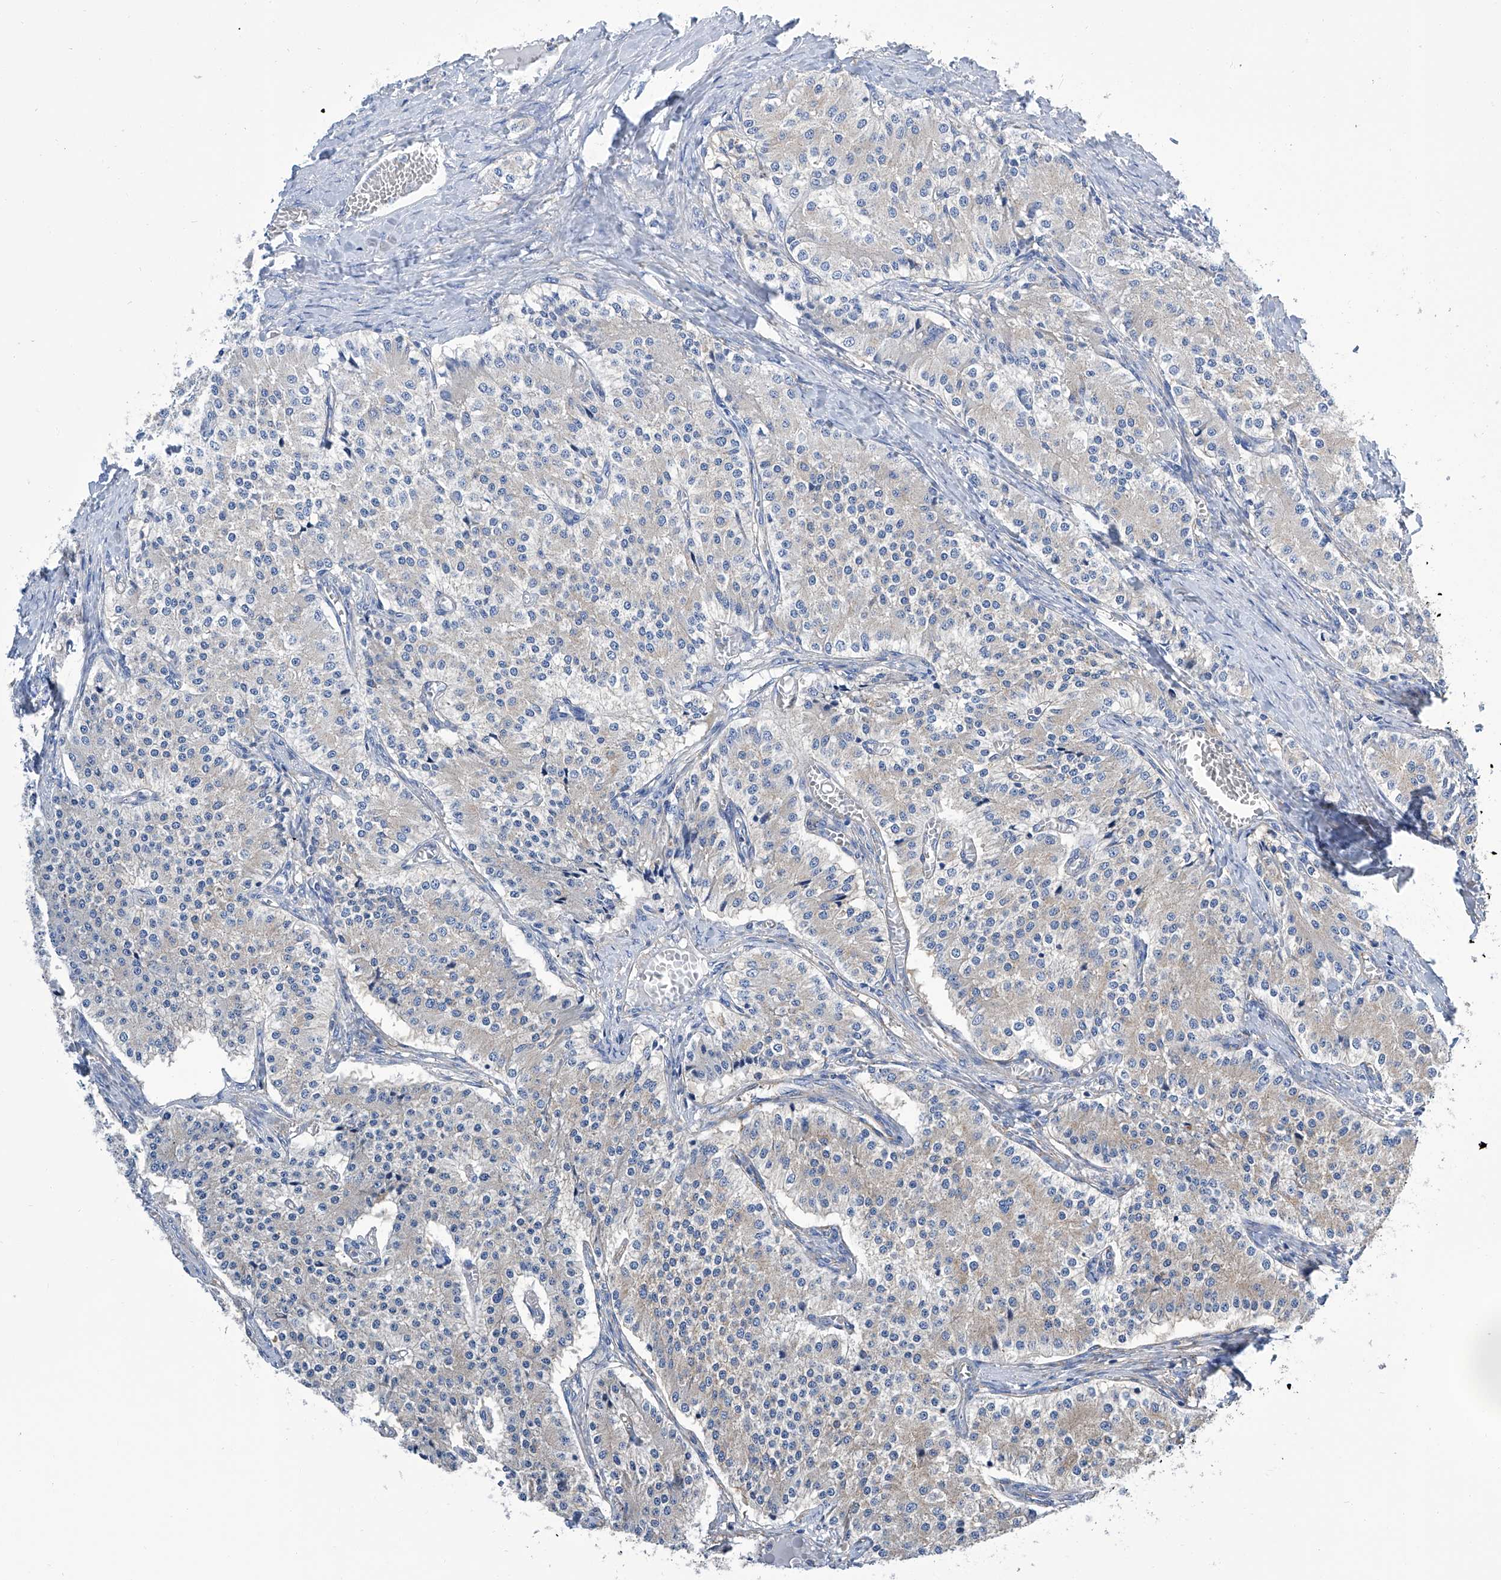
{"staining": {"intensity": "negative", "quantity": "none", "location": "none"}, "tissue": "carcinoid", "cell_type": "Tumor cells", "image_type": "cancer", "snomed": [{"axis": "morphology", "description": "Carcinoid, malignant, NOS"}, {"axis": "topography", "description": "Colon"}], "caption": "A high-resolution histopathology image shows IHC staining of carcinoid, which displays no significant positivity in tumor cells. (Stains: DAB IHC with hematoxylin counter stain, Microscopy: brightfield microscopy at high magnification).", "gene": "GPT", "patient": {"sex": "female", "age": 52}}